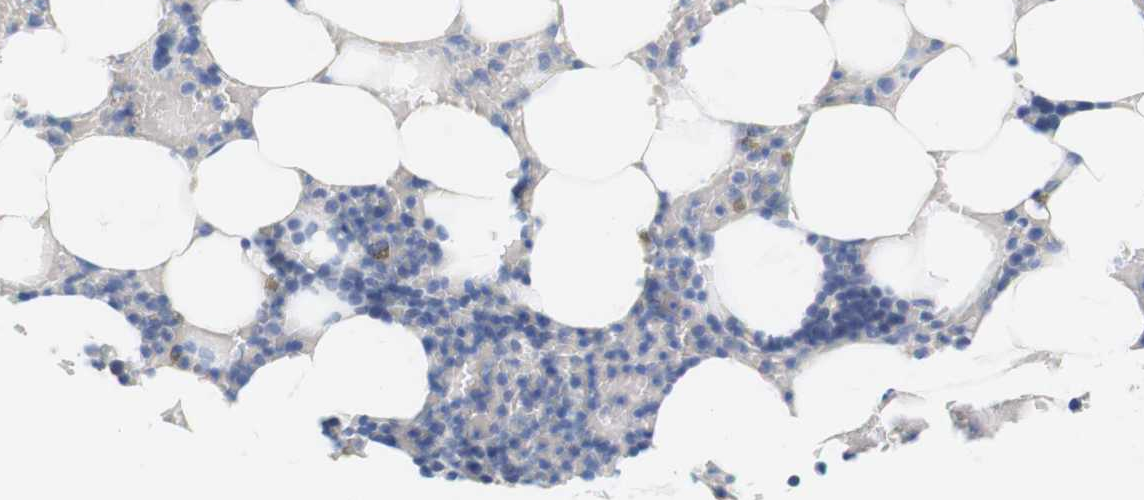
{"staining": {"intensity": "negative", "quantity": "none", "location": "none"}, "tissue": "bone marrow", "cell_type": "Hematopoietic cells", "image_type": "normal", "snomed": [{"axis": "morphology", "description": "Normal tissue, NOS"}, {"axis": "topography", "description": "Bone marrow"}], "caption": "This micrograph is of normal bone marrow stained with immunohistochemistry to label a protein in brown with the nuclei are counter-stained blue. There is no positivity in hematopoietic cells. The staining is performed using DAB (3,3'-diaminobenzidine) brown chromogen with nuclei counter-stained in using hematoxylin.", "gene": "OPRM1", "patient": {"sex": "female", "age": 73}}